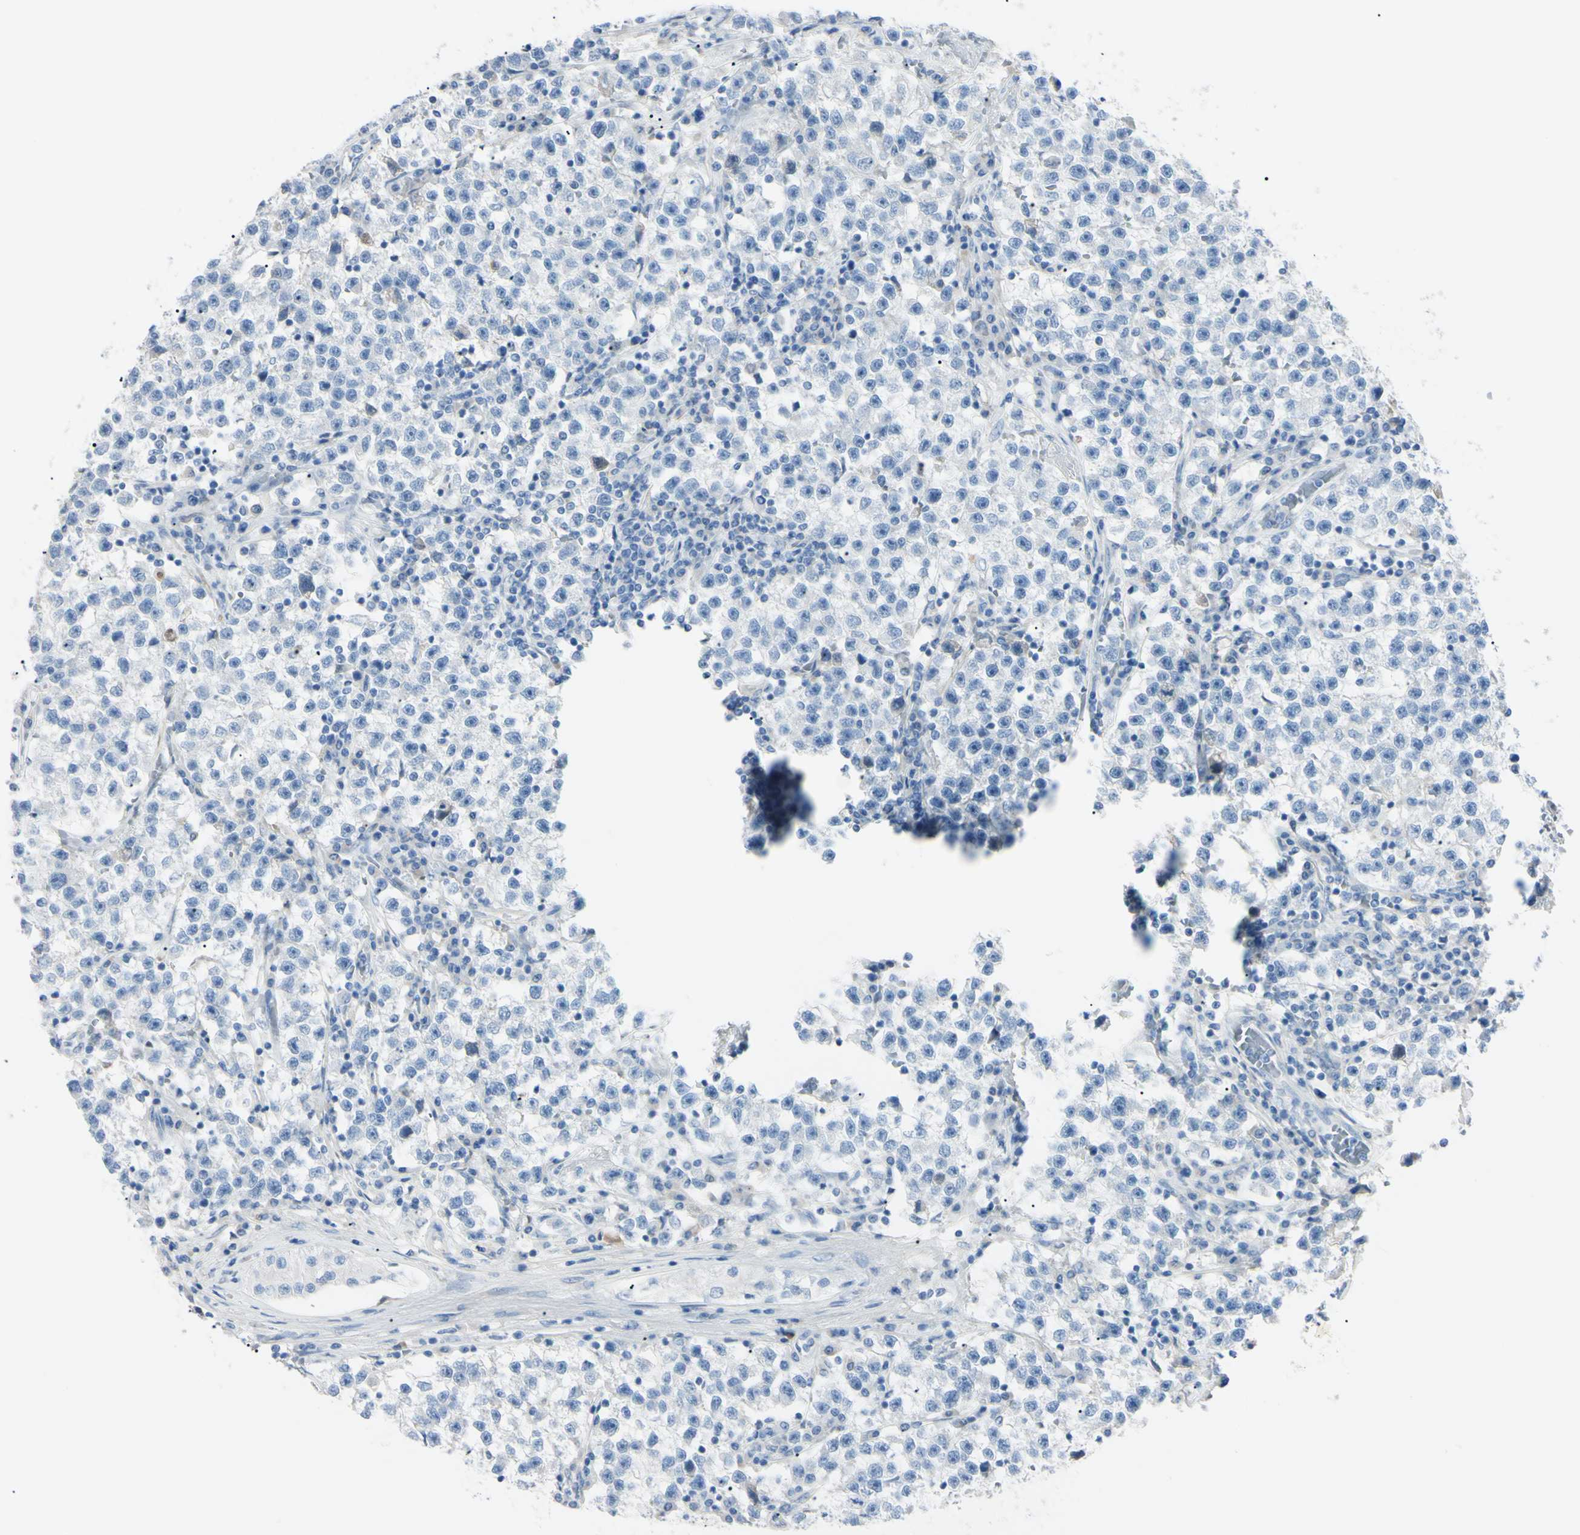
{"staining": {"intensity": "negative", "quantity": "none", "location": "none"}, "tissue": "testis cancer", "cell_type": "Tumor cells", "image_type": "cancer", "snomed": [{"axis": "morphology", "description": "Seminoma, NOS"}, {"axis": "topography", "description": "Testis"}], "caption": "The image displays no staining of tumor cells in testis cancer. (DAB immunohistochemistry (IHC), high magnification).", "gene": "FOLH1", "patient": {"sex": "male", "age": 22}}